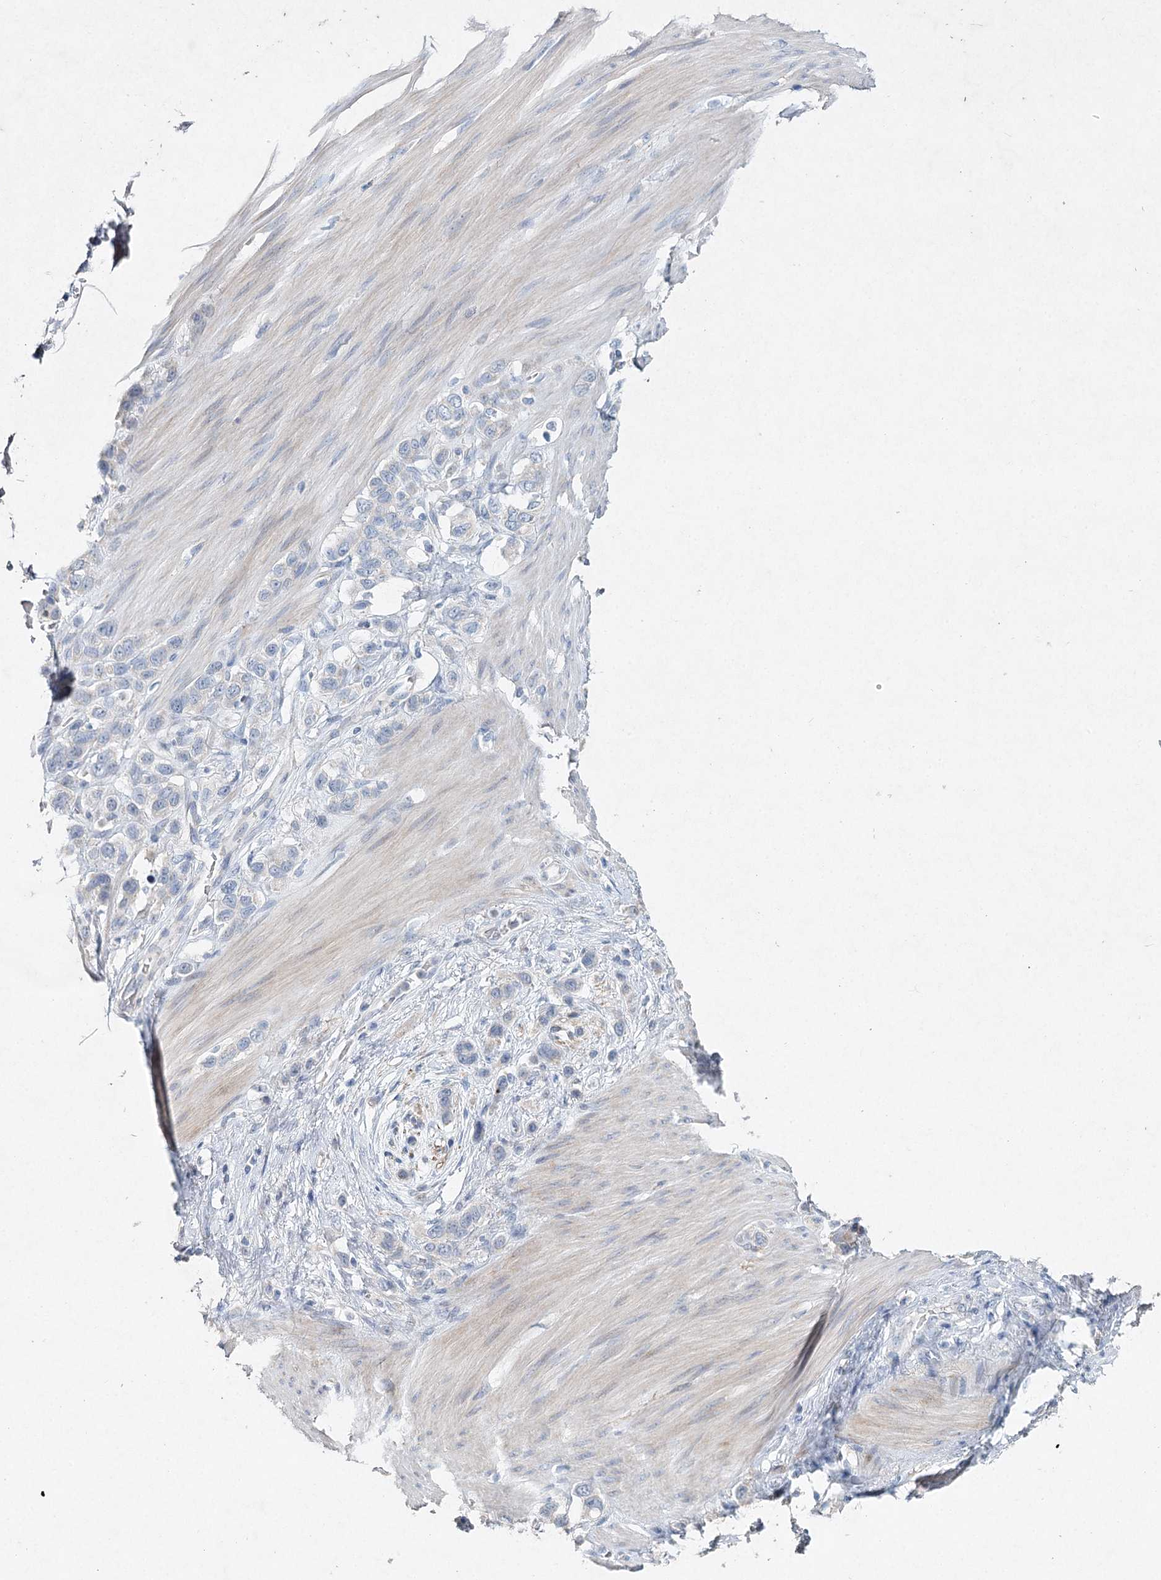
{"staining": {"intensity": "negative", "quantity": "none", "location": "none"}, "tissue": "stomach cancer", "cell_type": "Tumor cells", "image_type": "cancer", "snomed": [{"axis": "morphology", "description": "Adenocarcinoma, NOS"}, {"axis": "morphology", "description": "Adenocarcinoma, High grade"}, {"axis": "topography", "description": "Stomach, upper"}, {"axis": "topography", "description": "Stomach, lower"}], "caption": "This micrograph is of stomach cancer (adenocarcinoma (high-grade)) stained with immunohistochemistry (IHC) to label a protein in brown with the nuclei are counter-stained blue. There is no expression in tumor cells.", "gene": "RFX6", "patient": {"sex": "female", "age": 65}}